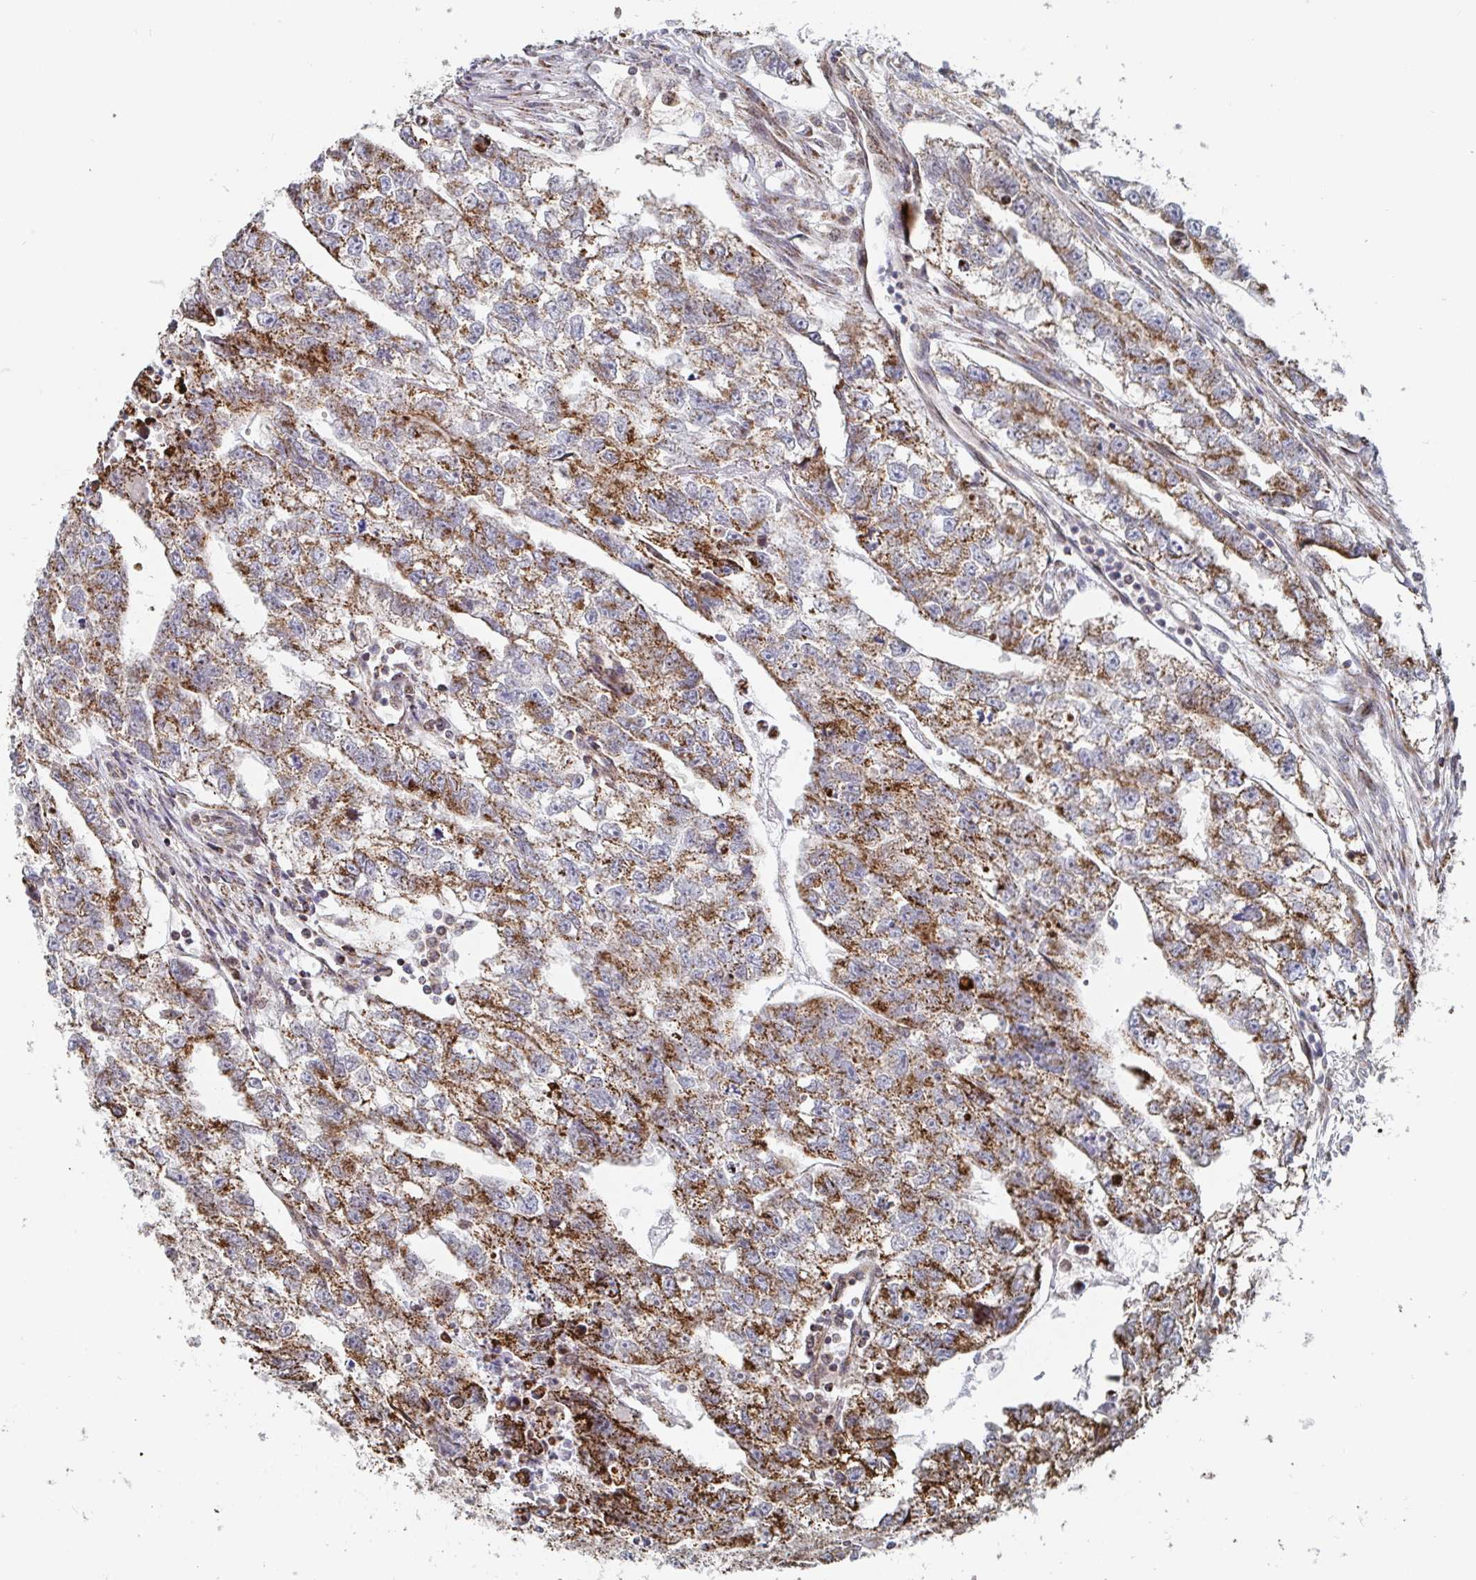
{"staining": {"intensity": "moderate", "quantity": ">75%", "location": "cytoplasmic/membranous"}, "tissue": "testis cancer", "cell_type": "Tumor cells", "image_type": "cancer", "snomed": [{"axis": "morphology", "description": "Carcinoma, Embryonal, NOS"}, {"axis": "morphology", "description": "Teratoma, malignant, NOS"}, {"axis": "topography", "description": "Testis"}], "caption": "Immunohistochemical staining of teratoma (malignant) (testis) displays medium levels of moderate cytoplasmic/membranous protein expression in about >75% of tumor cells.", "gene": "STARD8", "patient": {"sex": "male", "age": 44}}